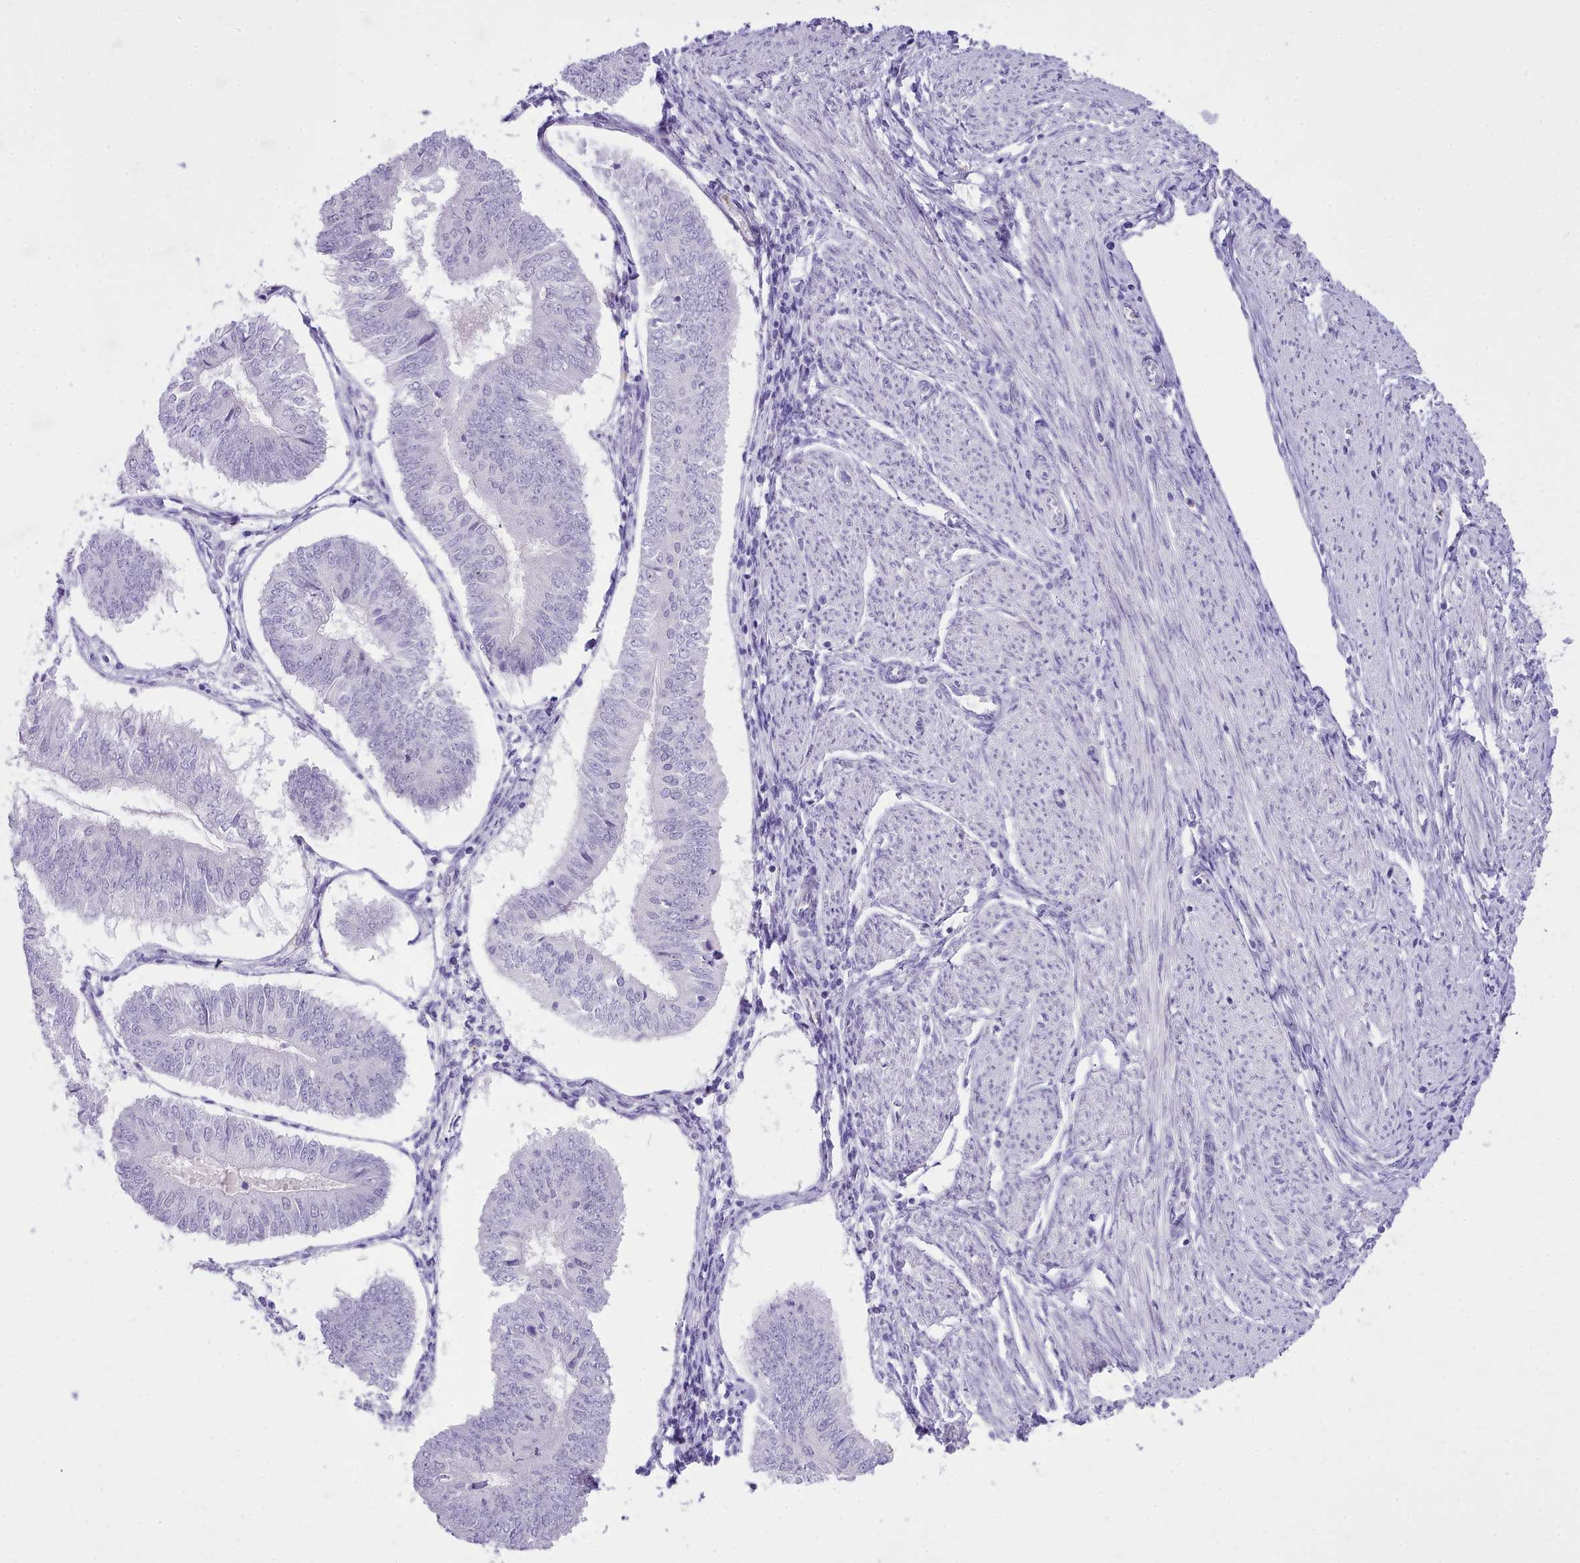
{"staining": {"intensity": "negative", "quantity": "none", "location": "none"}, "tissue": "endometrial cancer", "cell_type": "Tumor cells", "image_type": "cancer", "snomed": [{"axis": "morphology", "description": "Adenocarcinoma, NOS"}, {"axis": "topography", "description": "Endometrium"}], "caption": "Tumor cells are negative for brown protein staining in endometrial cancer (adenocarcinoma).", "gene": "LRRC37A", "patient": {"sex": "female", "age": 58}}